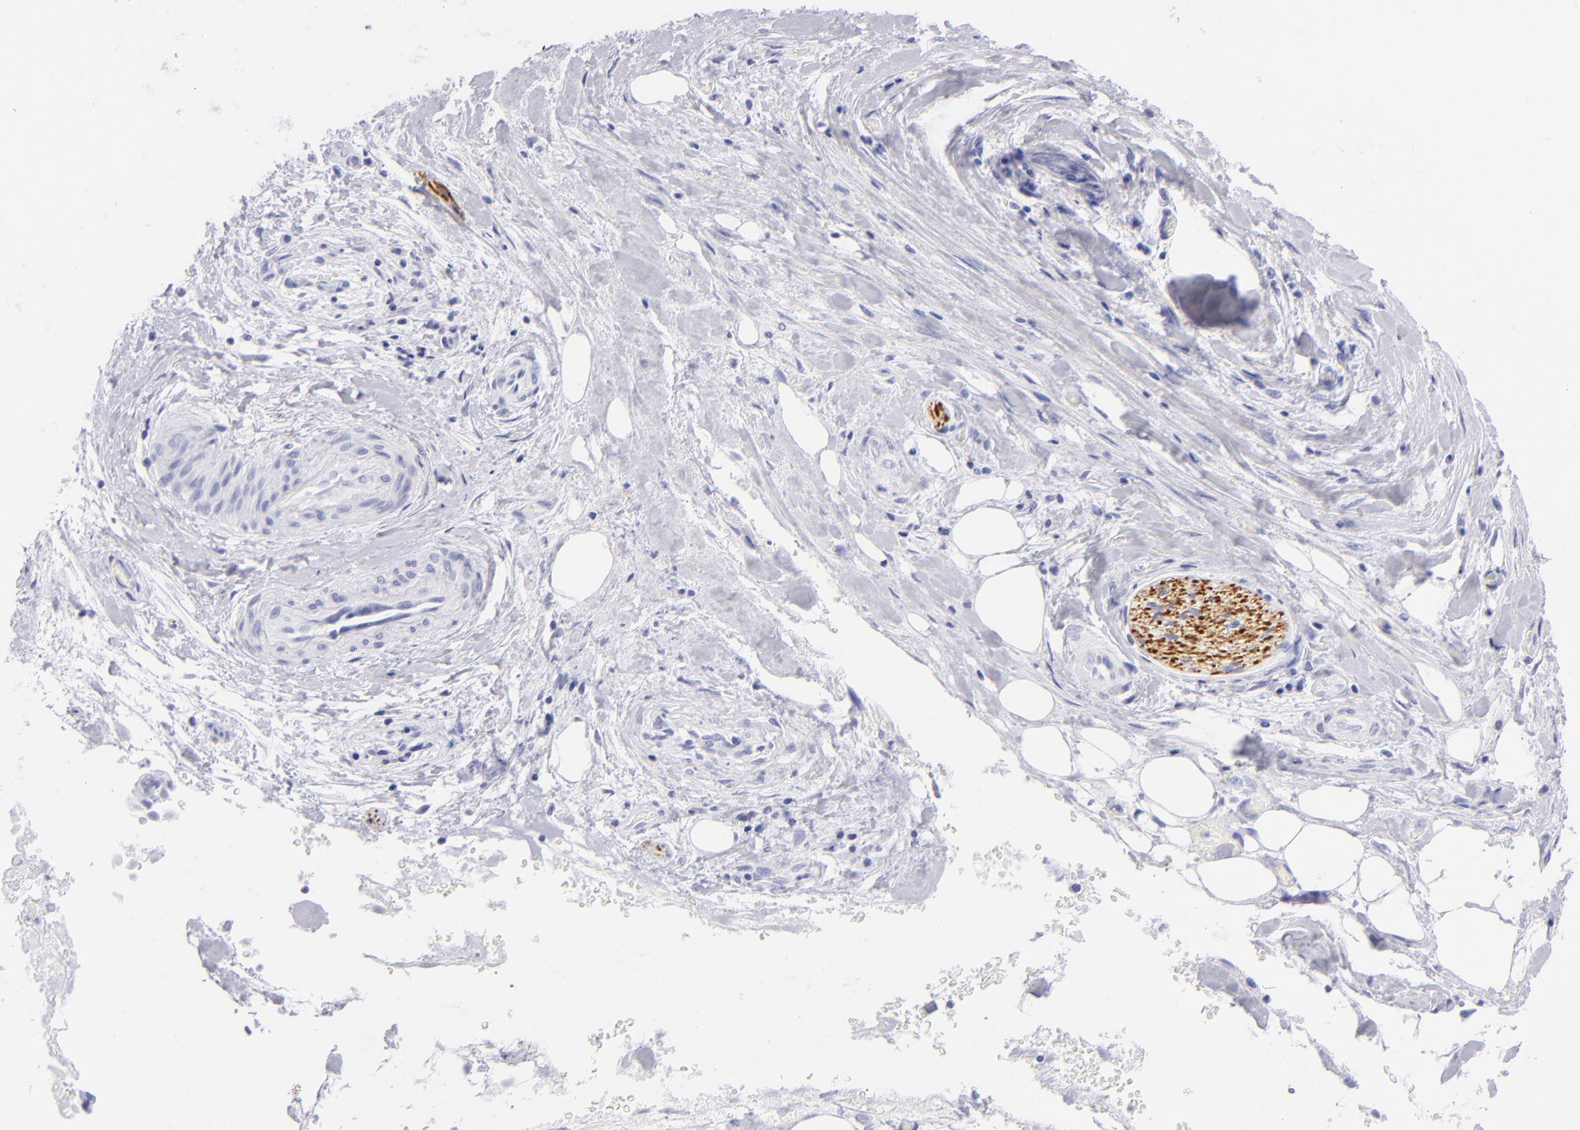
{"staining": {"intensity": "negative", "quantity": "none", "location": "none"}, "tissue": "liver cancer", "cell_type": "Tumor cells", "image_type": "cancer", "snomed": [{"axis": "morphology", "description": "Cholangiocarcinoma"}, {"axis": "topography", "description": "Liver"}], "caption": "Immunohistochemical staining of liver cancer (cholangiocarcinoma) shows no significant expression in tumor cells.", "gene": "PRPH", "patient": {"sex": "male", "age": 58}}